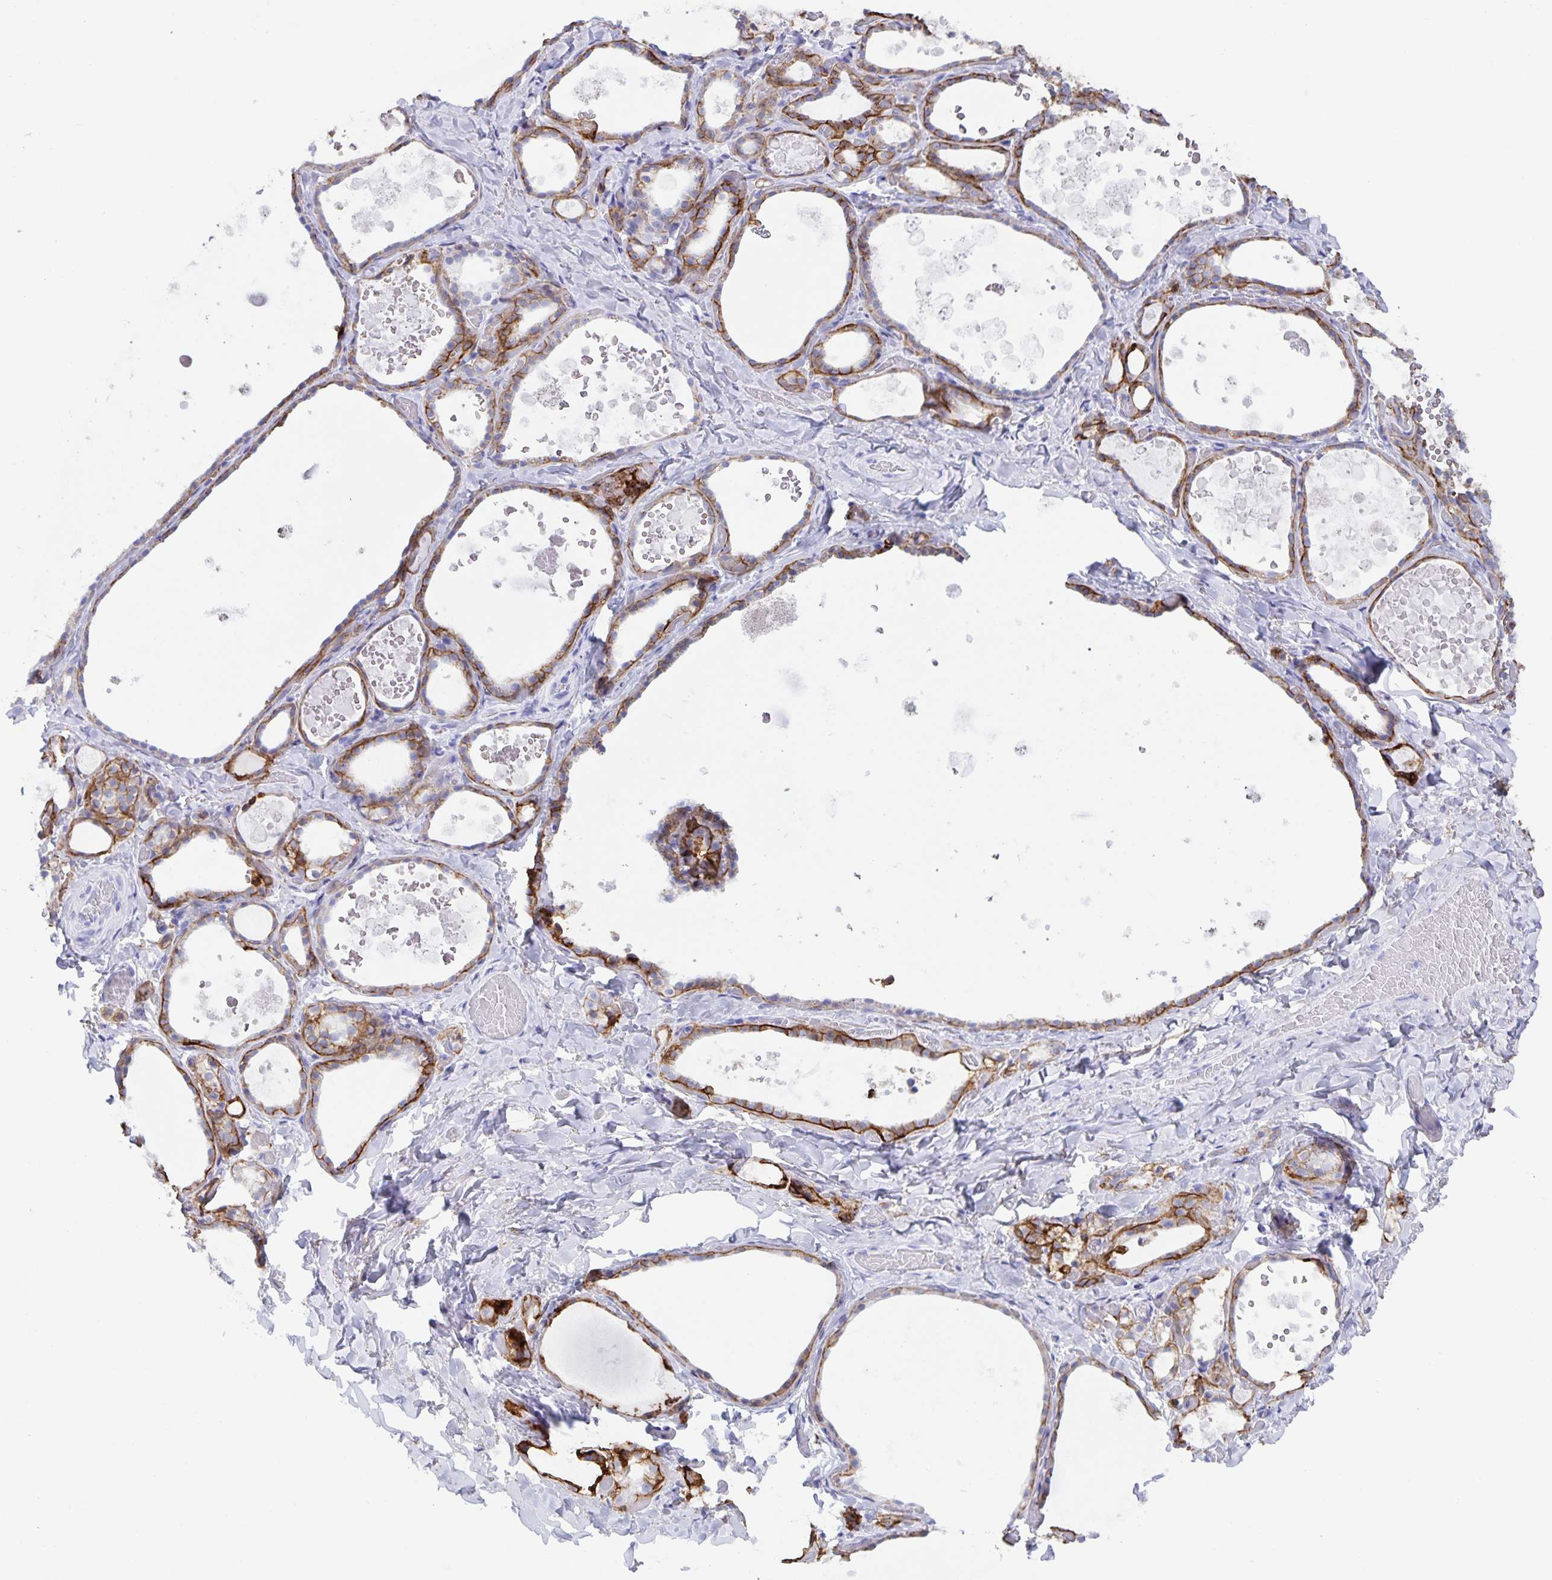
{"staining": {"intensity": "moderate", "quantity": ">75%", "location": "cytoplasmic/membranous"}, "tissue": "thyroid gland", "cell_type": "Glandular cells", "image_type": "normal", "snomed": [{"axis": "morphology", "description": "Normal tissue, NOS"}, {"axis": "topography", "description": "Thyroid gland"}], "caption": "Immunohistochemical staining of normal human thyroid gland exhibits >75% levels of moderate cytoplasmic/membranous protein positivity in approximately >75% of glandular cells.", "gene": "AQP4", "patient": {"sex": "female", "age": 56}}